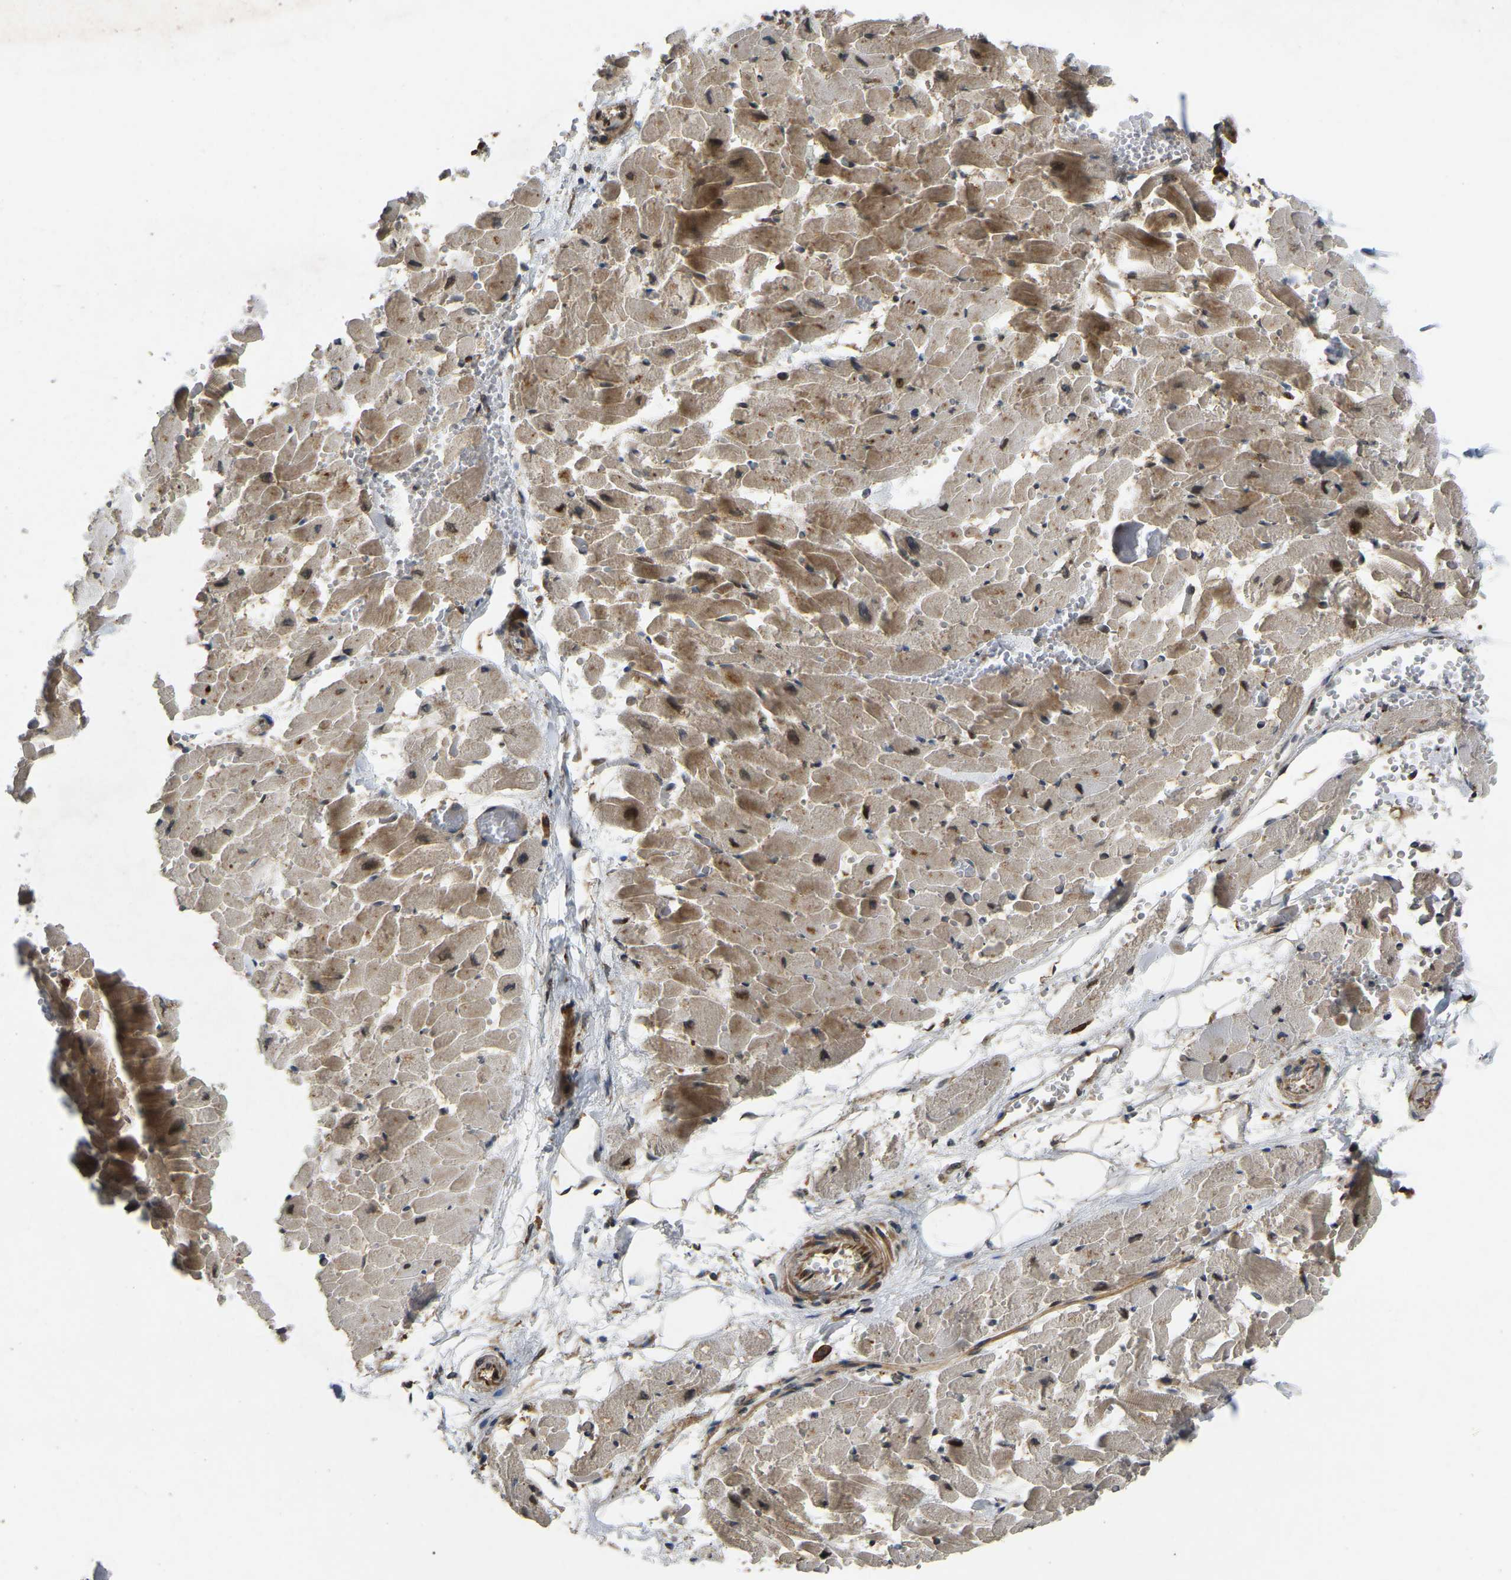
{"staining": {"intensity": "moderate", "quantity": ">75%", "location": "cytoplasmic/membranous,nuclear"}, "tissue": "heart muscle", "cell_type": "Cardiomyocytes", "image_type": "normal", "snomed": [{"axis": "morphology", "description": "Normal tissue, NOS"}, {"axis": "topography", "description": "Heart"}], "caption": "Immunohistochemical staining of benign human heart muscle shows medium levels of moderate cytoplasmic/membranous,nuclear positivity in about >75% of cardiomyocytes.", "gene": "KIAA1549", "patient": {"sex": "female", "age": 19}}